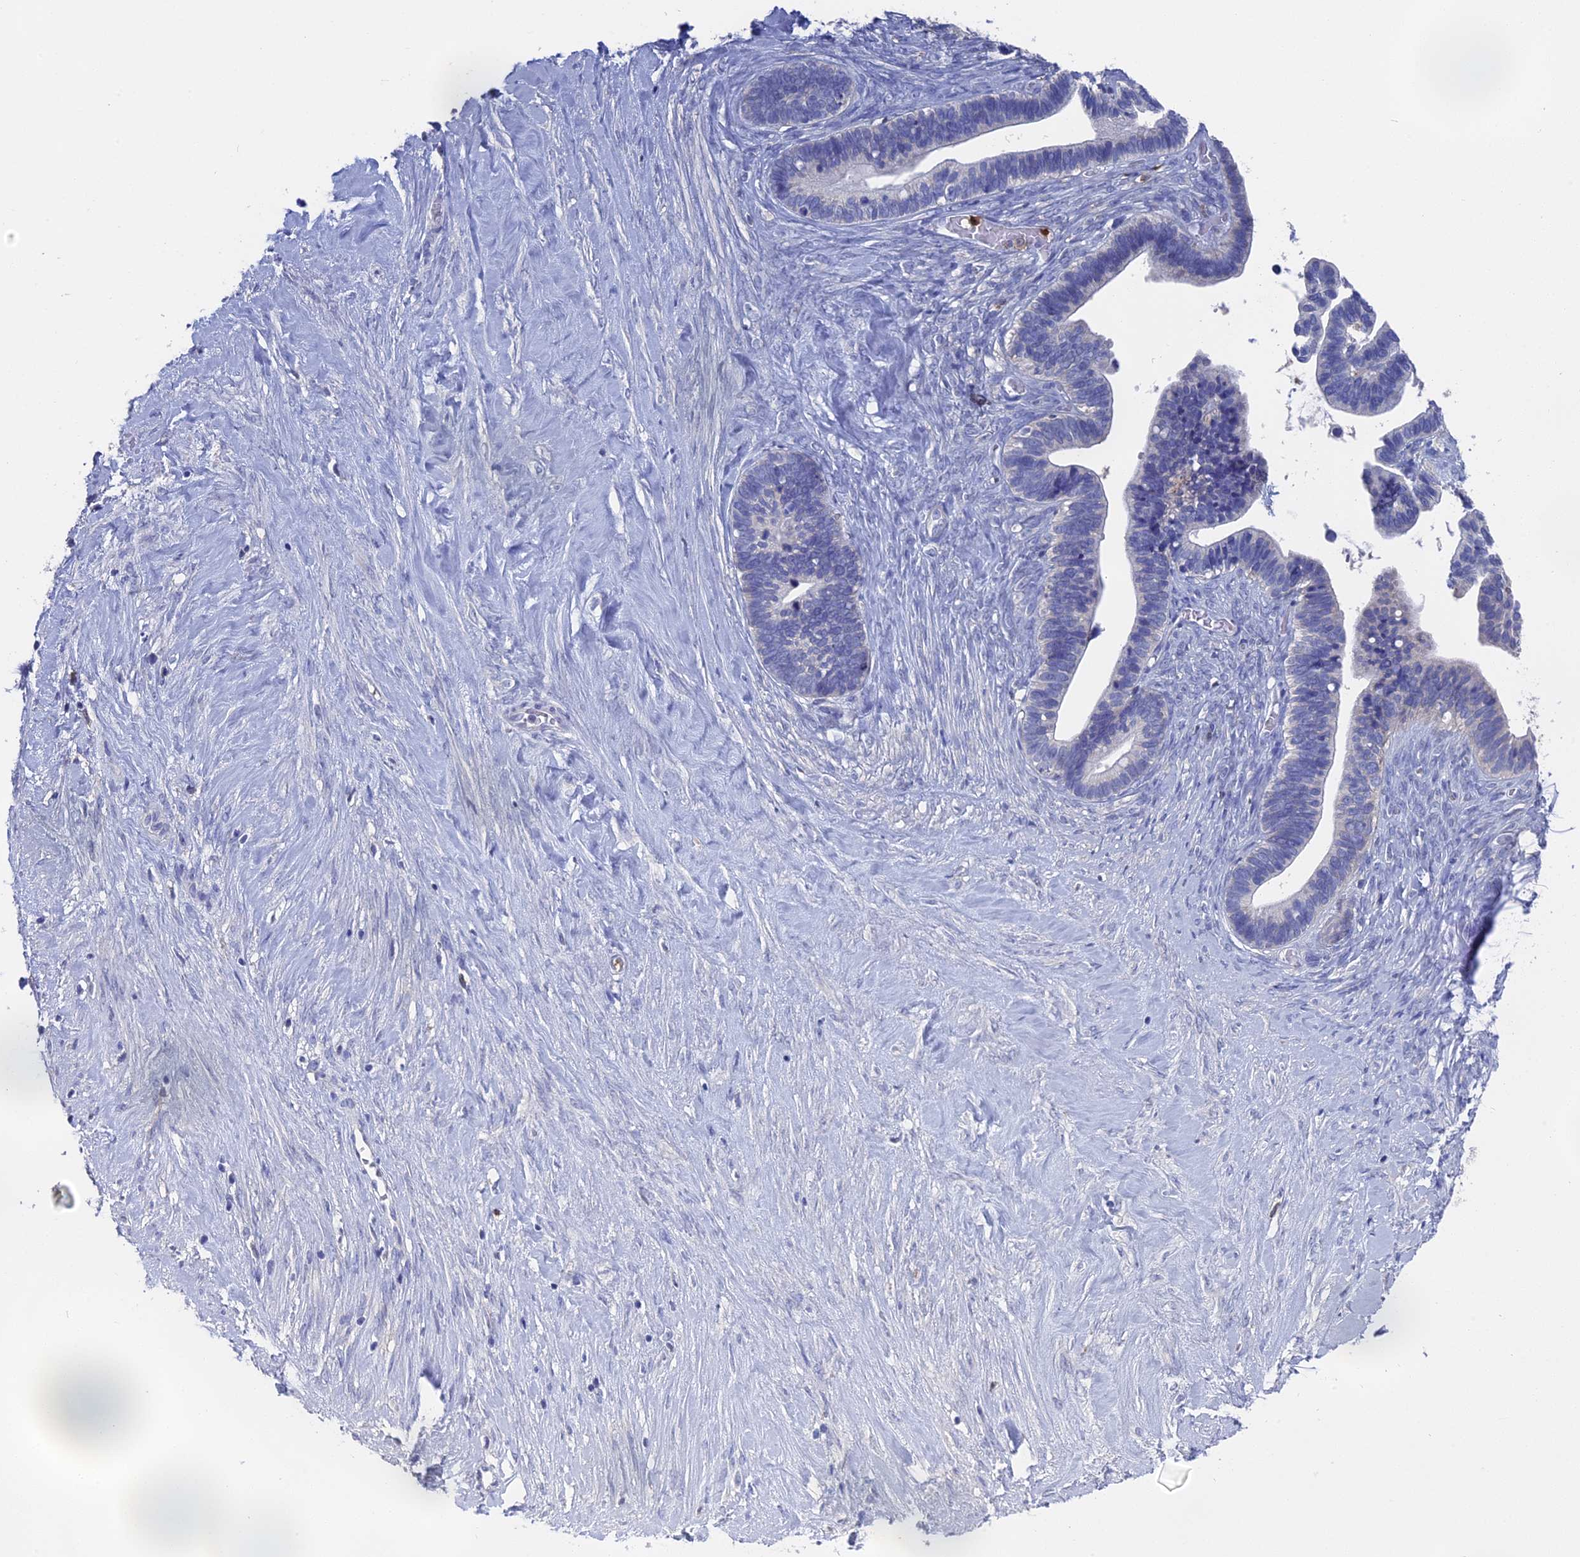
{"staining": {"intensity": "negative", "quantity": "none", "location": "none"}, "tissue": "ovarian cancer", "cell_type": "Tumor cells", "image_type": "cancer", "snomed": [{"axis": "morphology", "description": "Cystadenocarcinoma, serous, NOS"}, {"axis": "topography", "description": "Ovary"}], "caption": "Immunohistochemical staining of serous cystadenocarcinoma (ovarian) exhibits no significant expression in tumor cells. The staining was performed using DAB to visualize the protein expression in brown, while the nuclei were stained in blue with hematoxylin (Magnification: 20x).", "gene": "NCF4", "patient": {"sex": "female", "age": 56}}